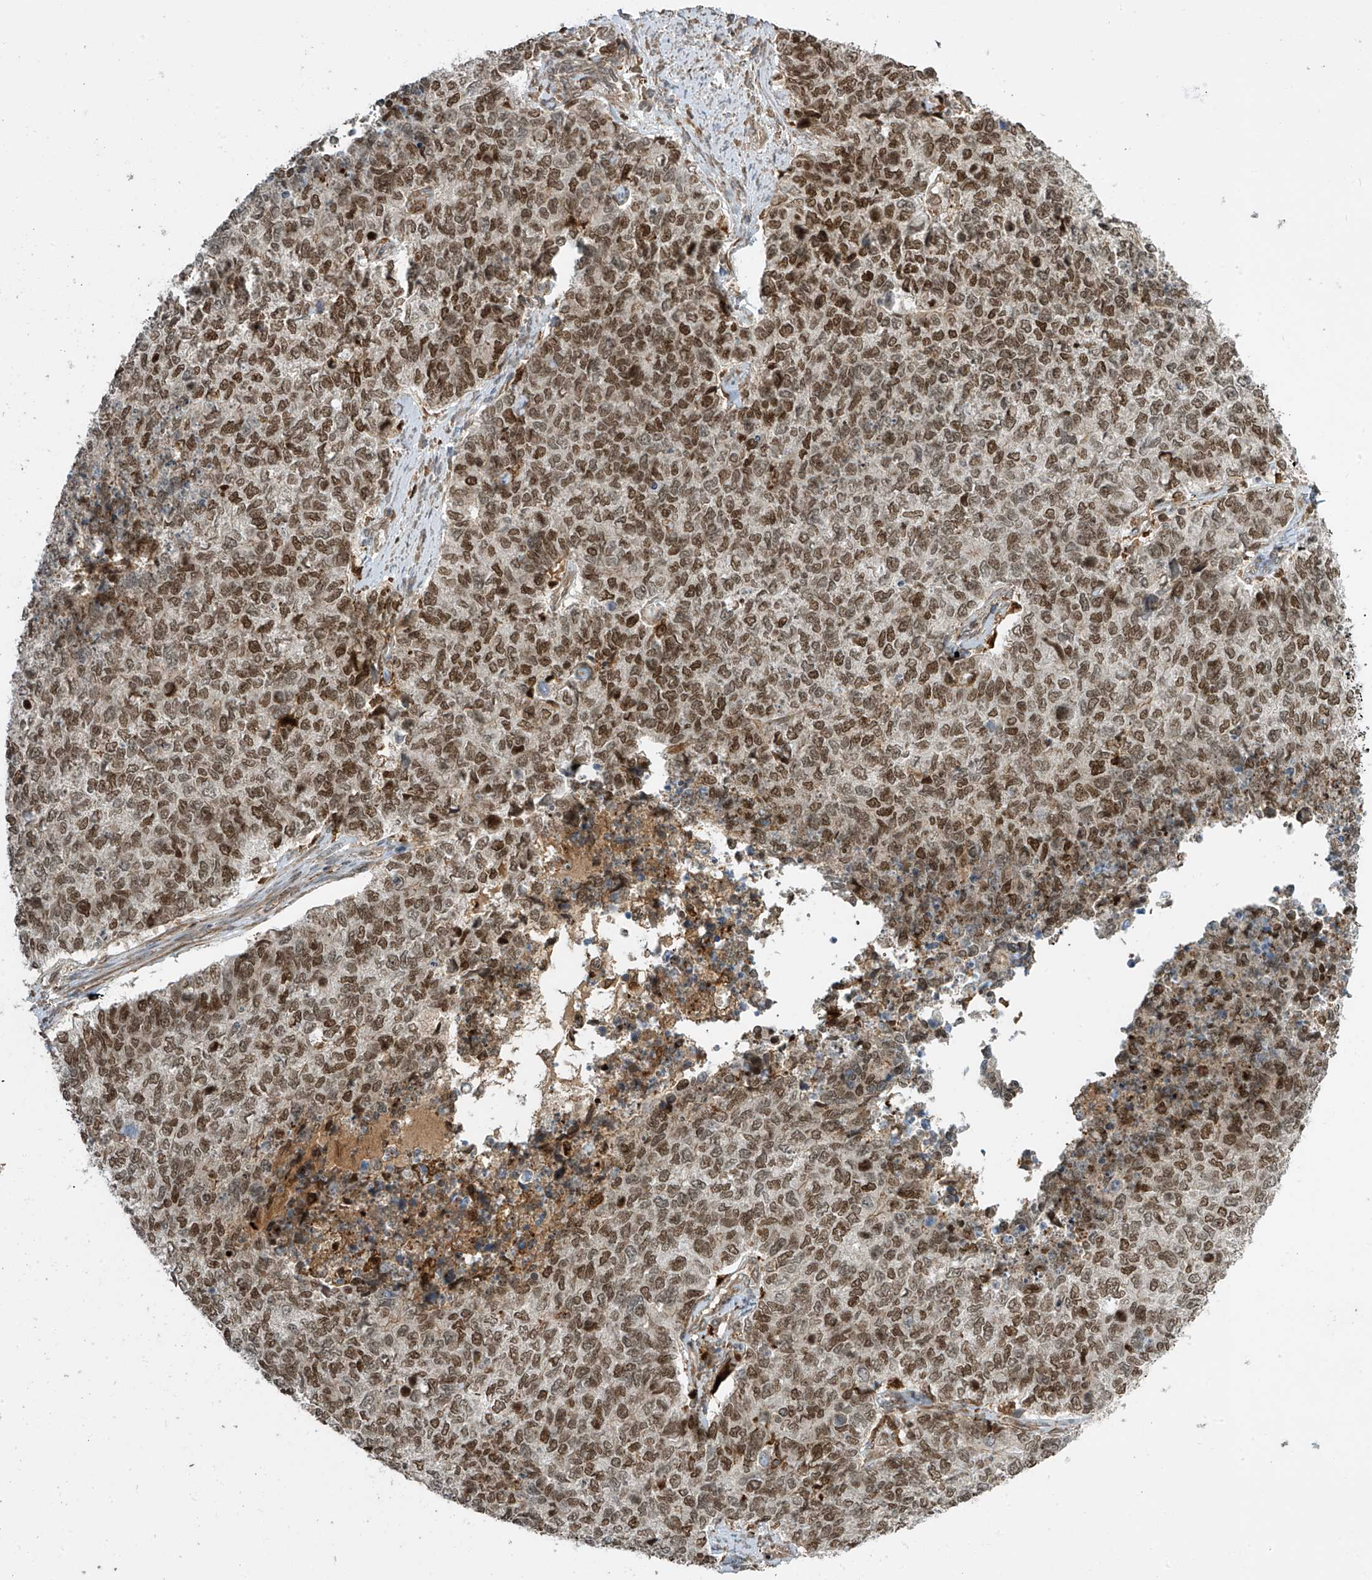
{"staining": {"intensity": "strong", "quantity": ">75%", "location": "nuclear"}, "tissue": "cervical cancer", "cell_type": "Tumor cells", "image_type": "cancer", "snomed": [{"axis": "morphology", "description": "Squamous cell carcinoma, NOS"}, {"axis": "topography", "description": "Cervix"}], "caption": "Human cervical cancer (squamous cell carcinoma) stained with a protein marker shows strong staining in tumor cells.", "gene": "ATAD2B", "patient": {"sex": "female", "age": 63}}